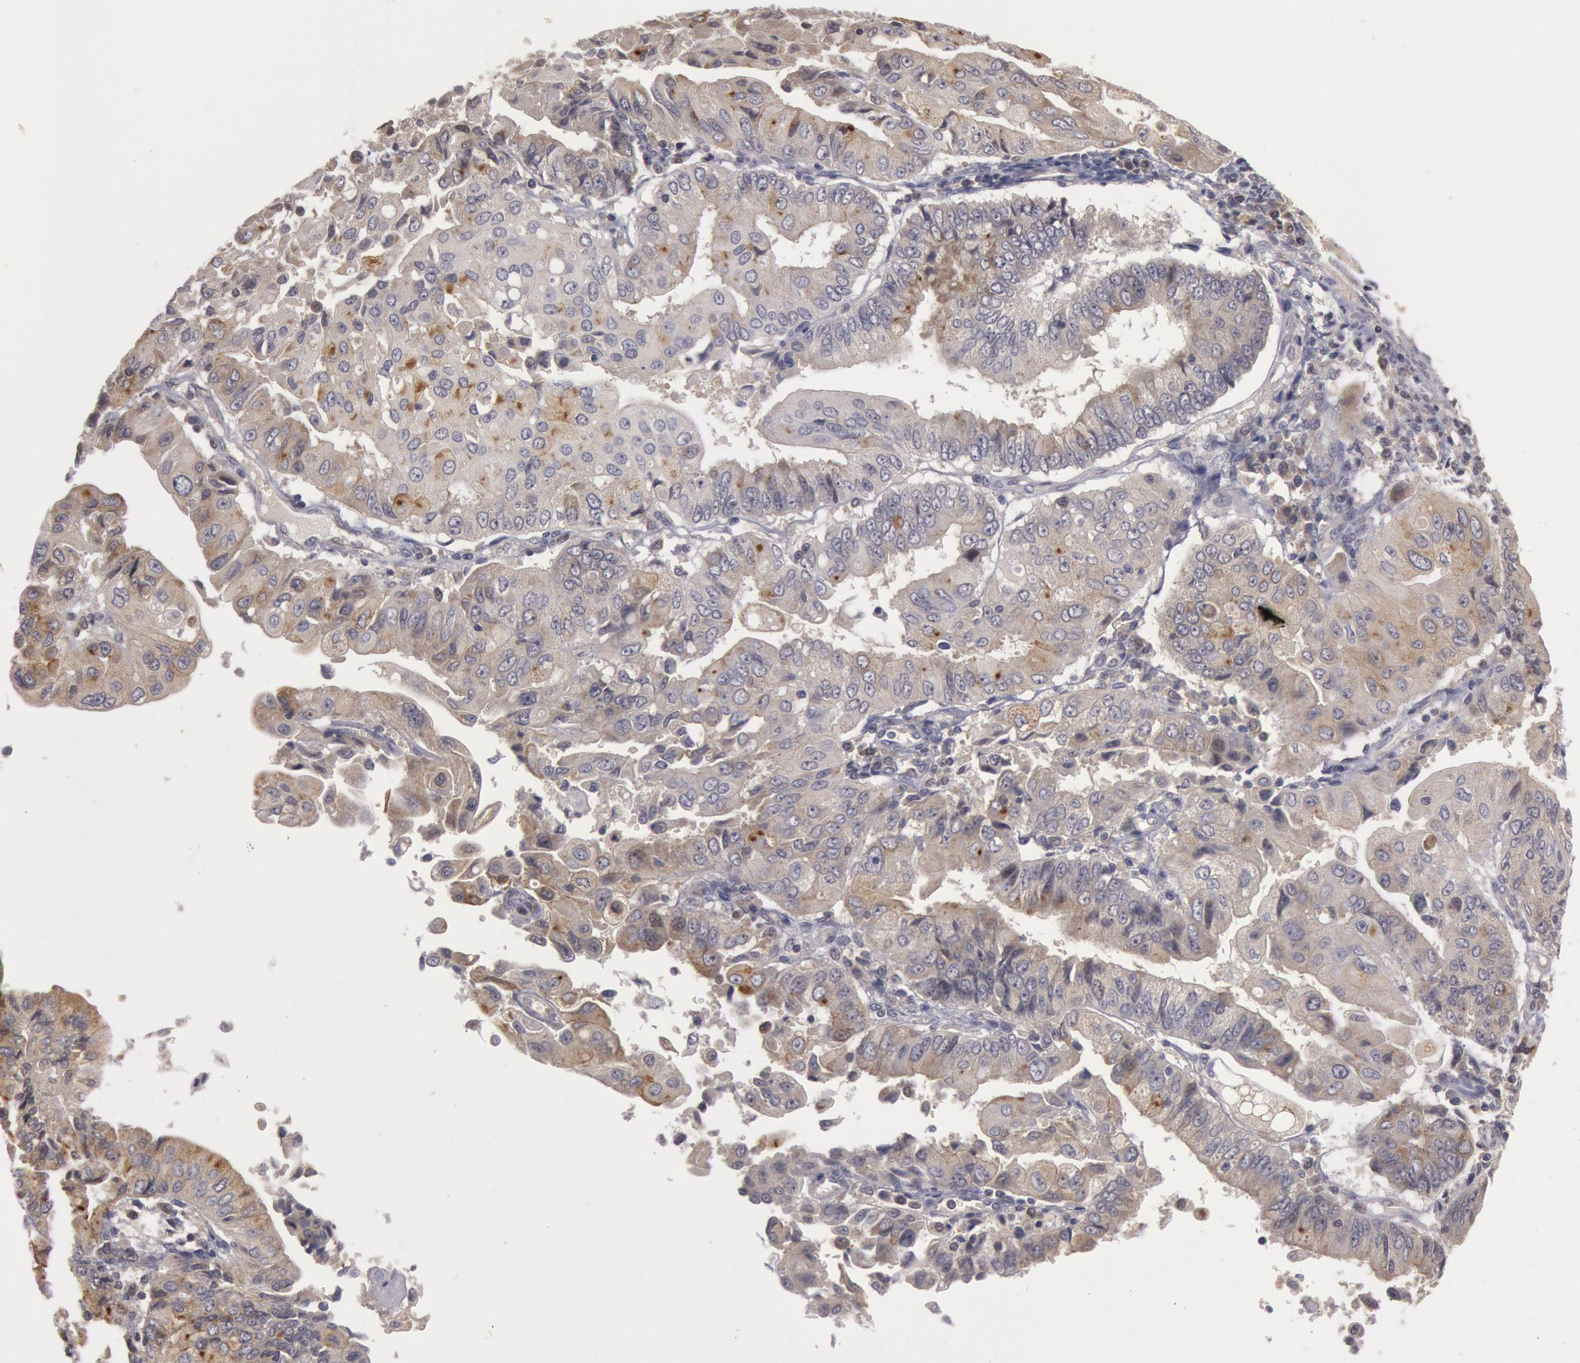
{"staining": {"intensity": "weak", "quantity": "25%-75%", "location": "cytoplasmic/membranous"}, "tissue": "endometrial cancer", "cell_type": "Tumor cells", "image_type": "cancer", "snomed": [{"axis": "morphology", "description": "Adenocarcinoma, NOS"}, {"axis": "topography", "description": "Endometrium"}], "caption": "Immunohistochemical staining of endometrial cancer (adenocarcinoma) shows low levels of weak cytoplasmic/membranous protein expression in approximately 25%-75% of tumor cells. (Brightfield microscopy of DAB IHC at high magnification).", "gene": "PLA2G6", "patient": {"sex": "female", "age": 75}}